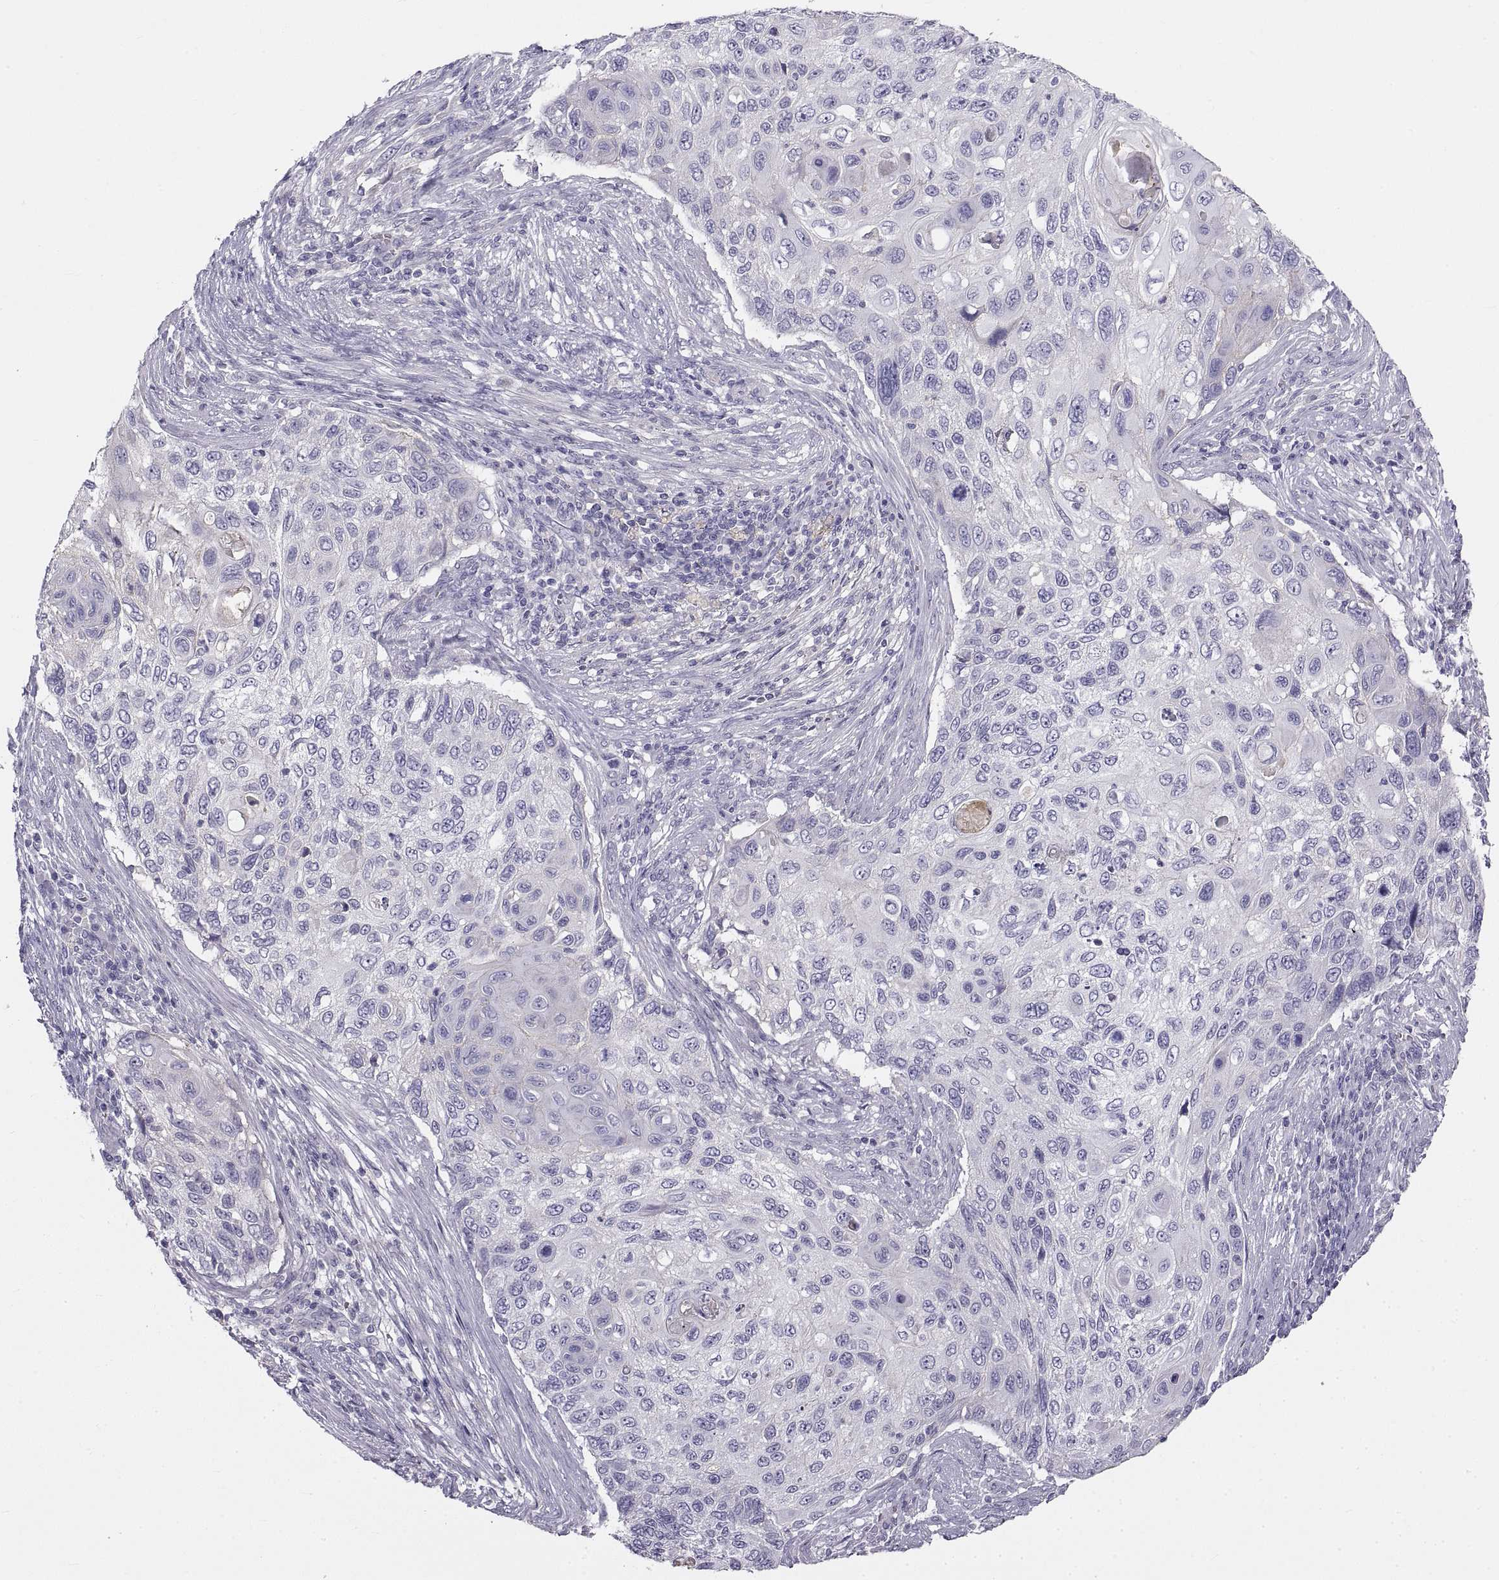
{"staining": {"intensity": "negative", "quantity": "none", "location": "none"}, "tissue": "cervical cancer", "cell_type": "Tumor cells", "image_type": "cancer", "snomed": [{"axis": "morphology", "description": "Squamous cell carcinoma, NOS"}, {"axis": "topography", "description": "Cervix"}], "caption": "A micrograph of human cervical cancer (squamous cell carcinoma) is negative for staining in tumor cells.", "gene": "CRYBB3", "patient": {"sex": "female", "age": 70}}